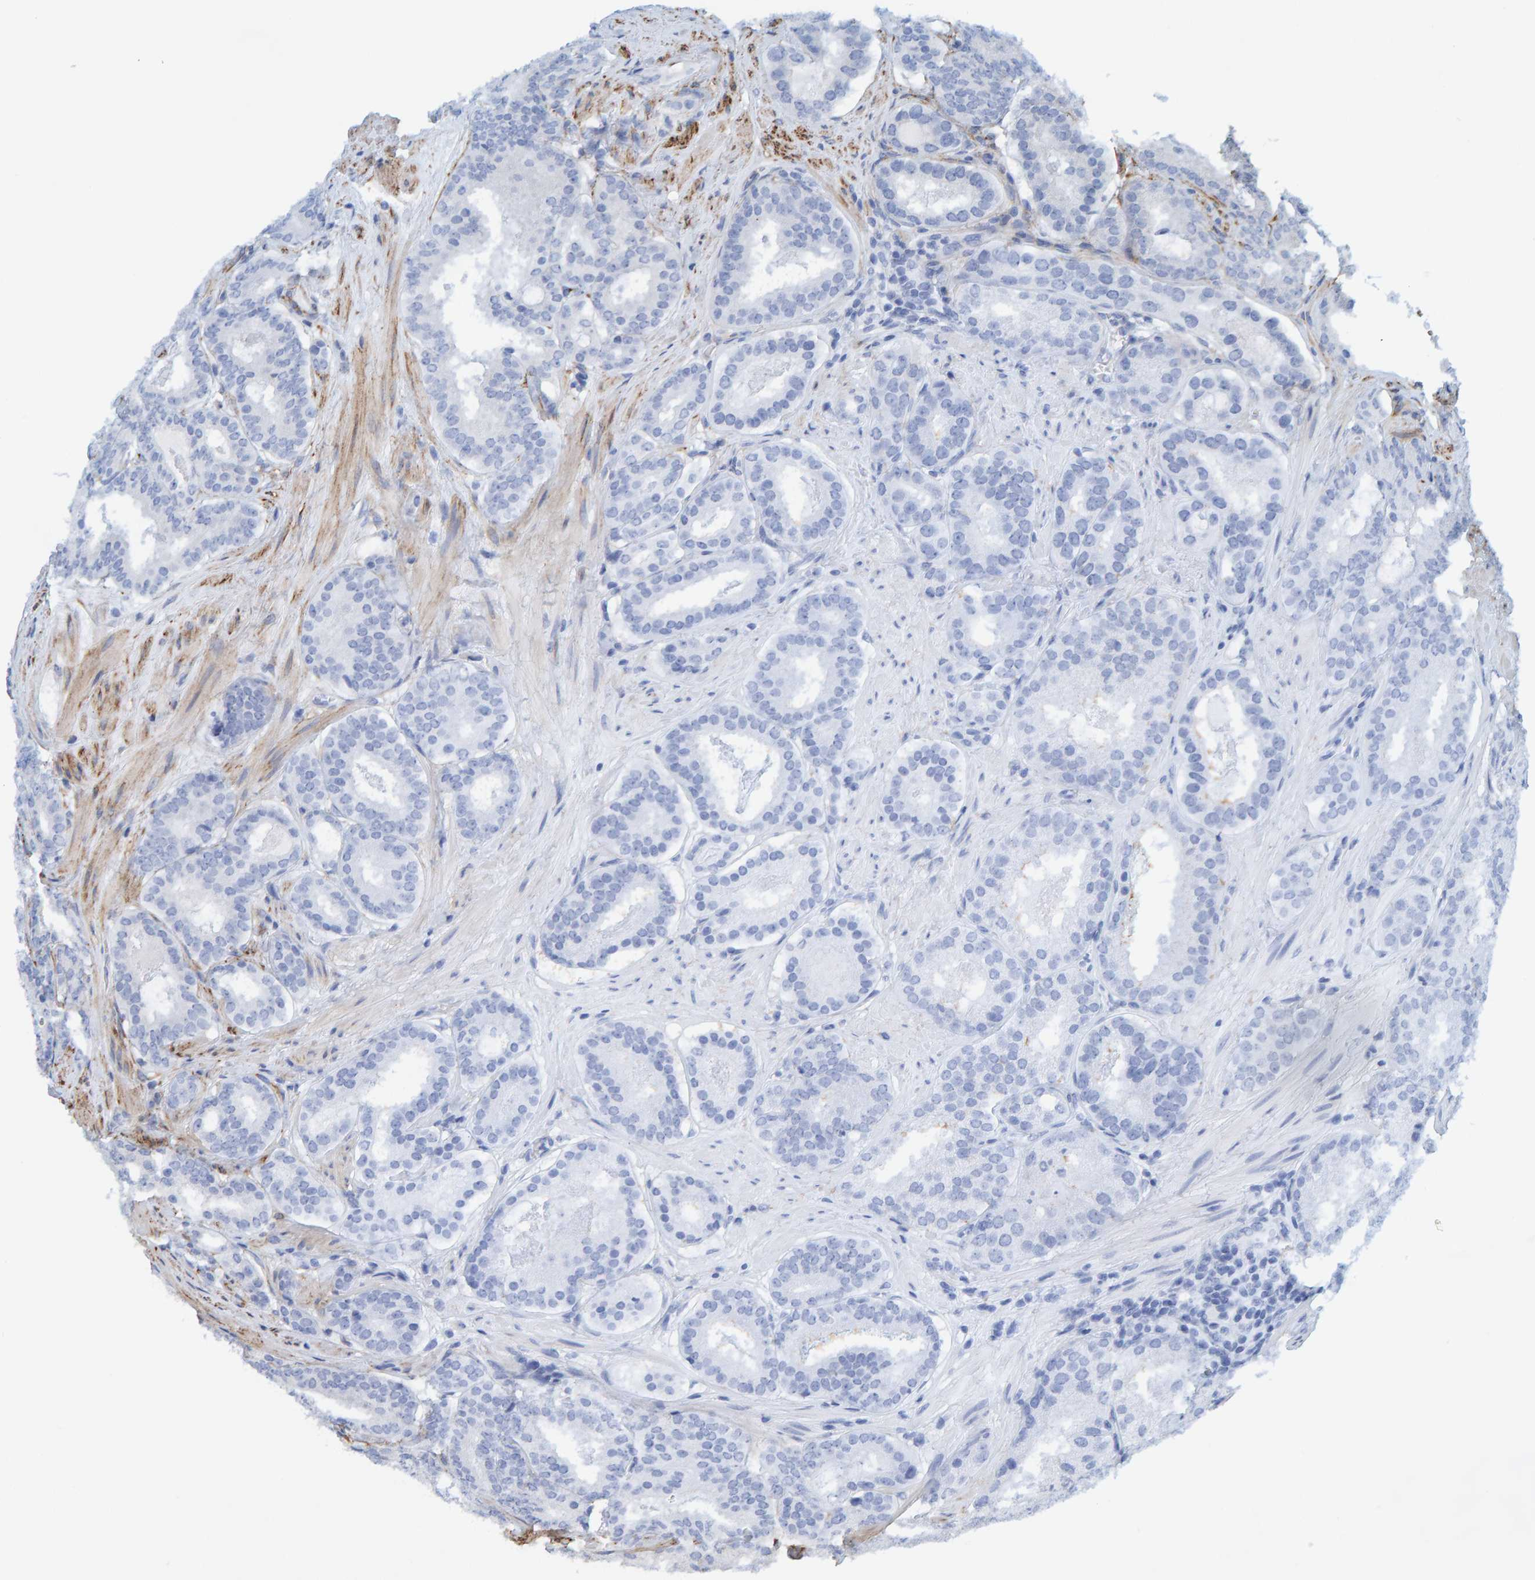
{"staining": {"intensity": "negative", "quantity": "none", "location": "none"}, "tissue": "prostate cancer", "cell_type": "Tumor cells", "image_type": "cancer", "snomed": [{"axis": "morphology", "description": "Adenocarcinoma, Low grade"}, {"axis": "topography", "description": "Prostate"}], "caption": "Immunohistochemistry image of human prostate low-grade adenocarcinoma stained for a protein (brown), which reveals no staining in tumor cells. The staining is performed using DAB (3,3'-diaminobenzidine) brown chromogen with nuclei counter-stained in using hematoxylin.", "gene": "MAP1B", "patient": {"sex": "male", "age": 69}}